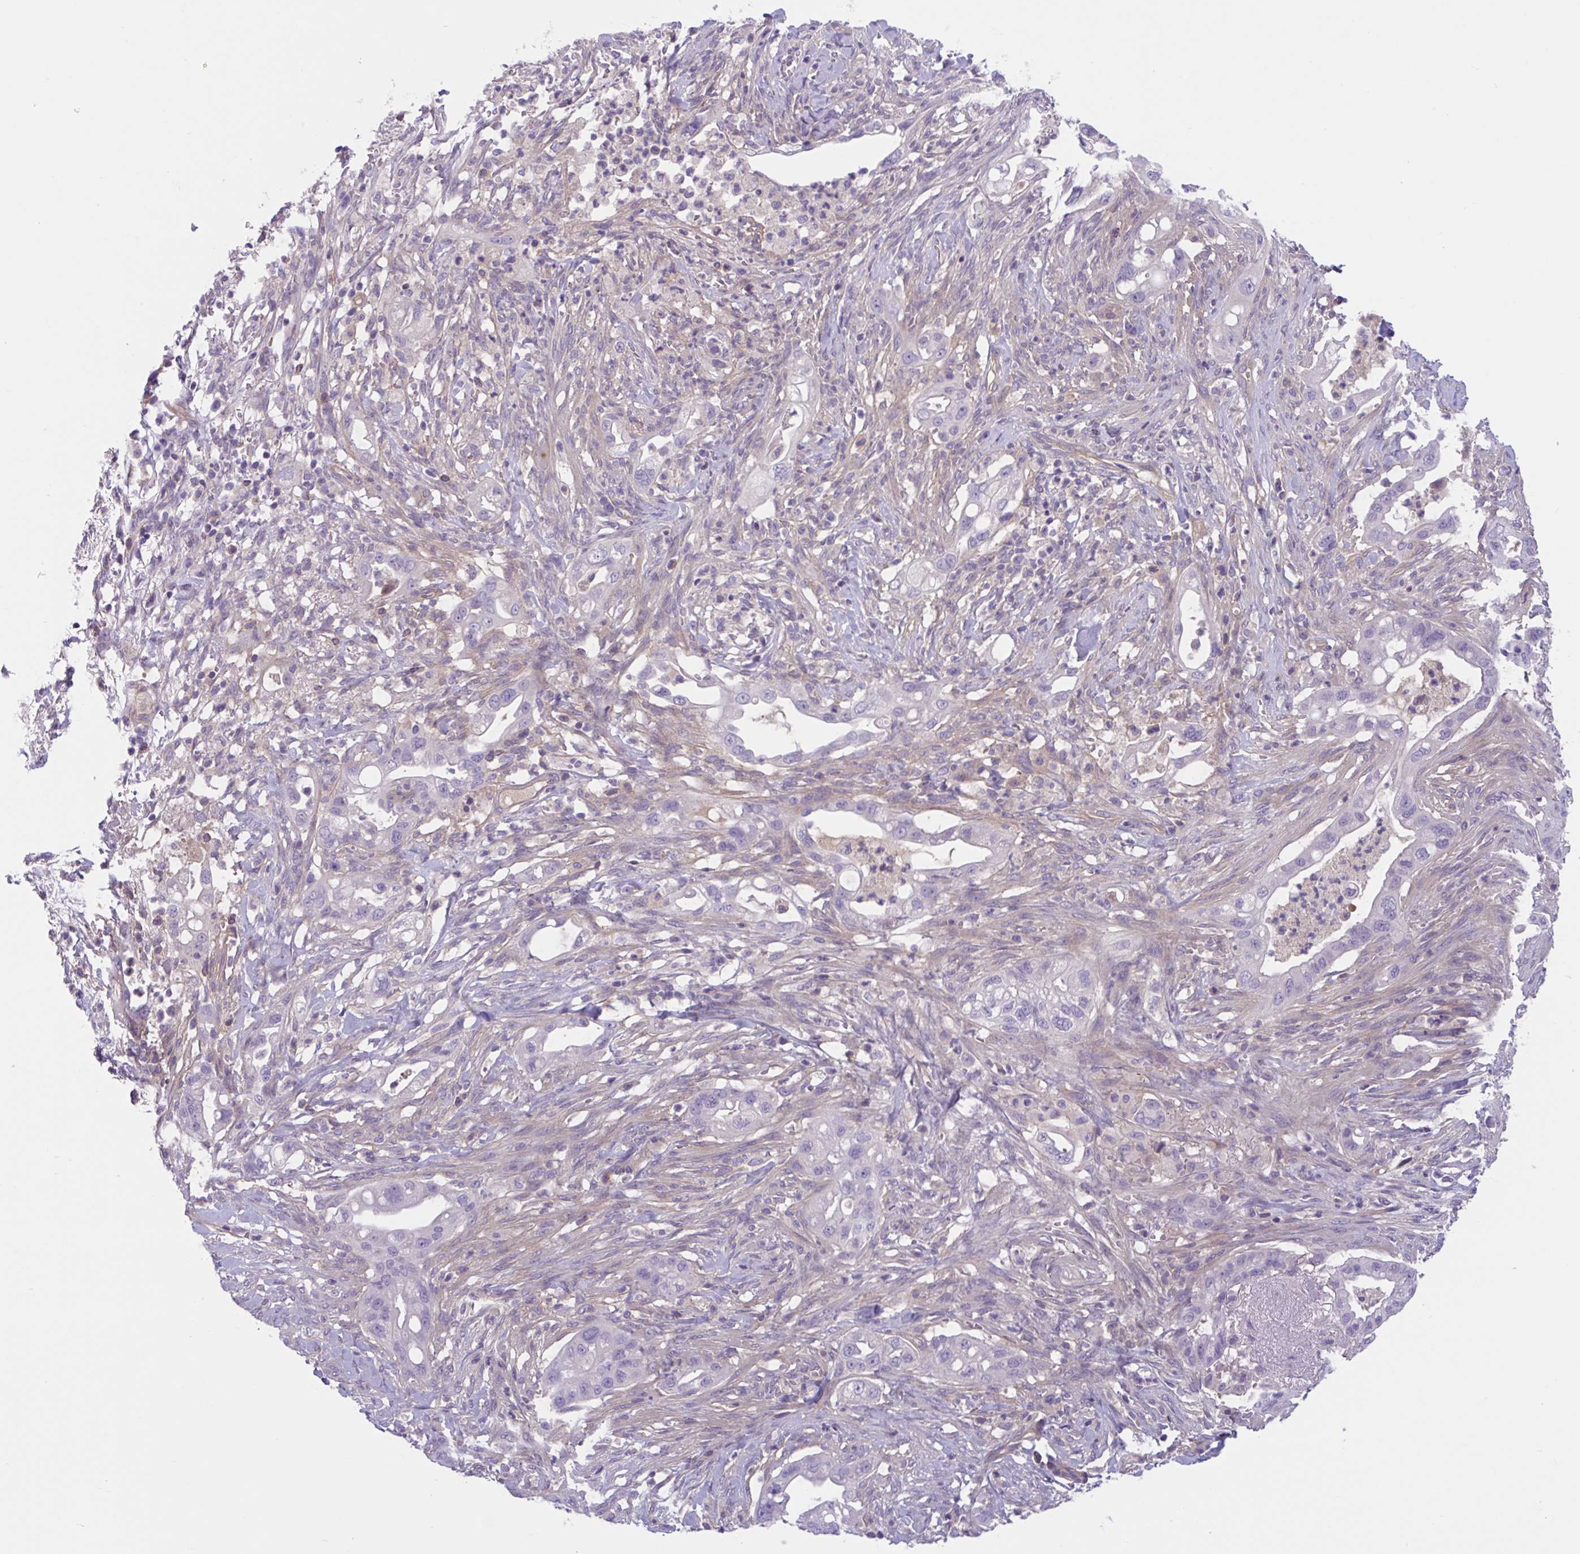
{"staining": {"intensity": "negative", "quantity": "none", "location": "none"}, "tissue": "pancreatic cancer", "cell_type": "Tumor cells", "image_type": "cancer", "snomed": [{"axis": "morphology", "description": "Adenocarcinoma, NOS"}, {"axis": "topography", "description": "Pancreas"}], "caption": "DAB immunohistochemical staining of adenocarcinoma (pancreatic) shows no significant expression in tumor cells.", "gene": "TTC7B", "patient": {"sex": "male", "age": 44}}